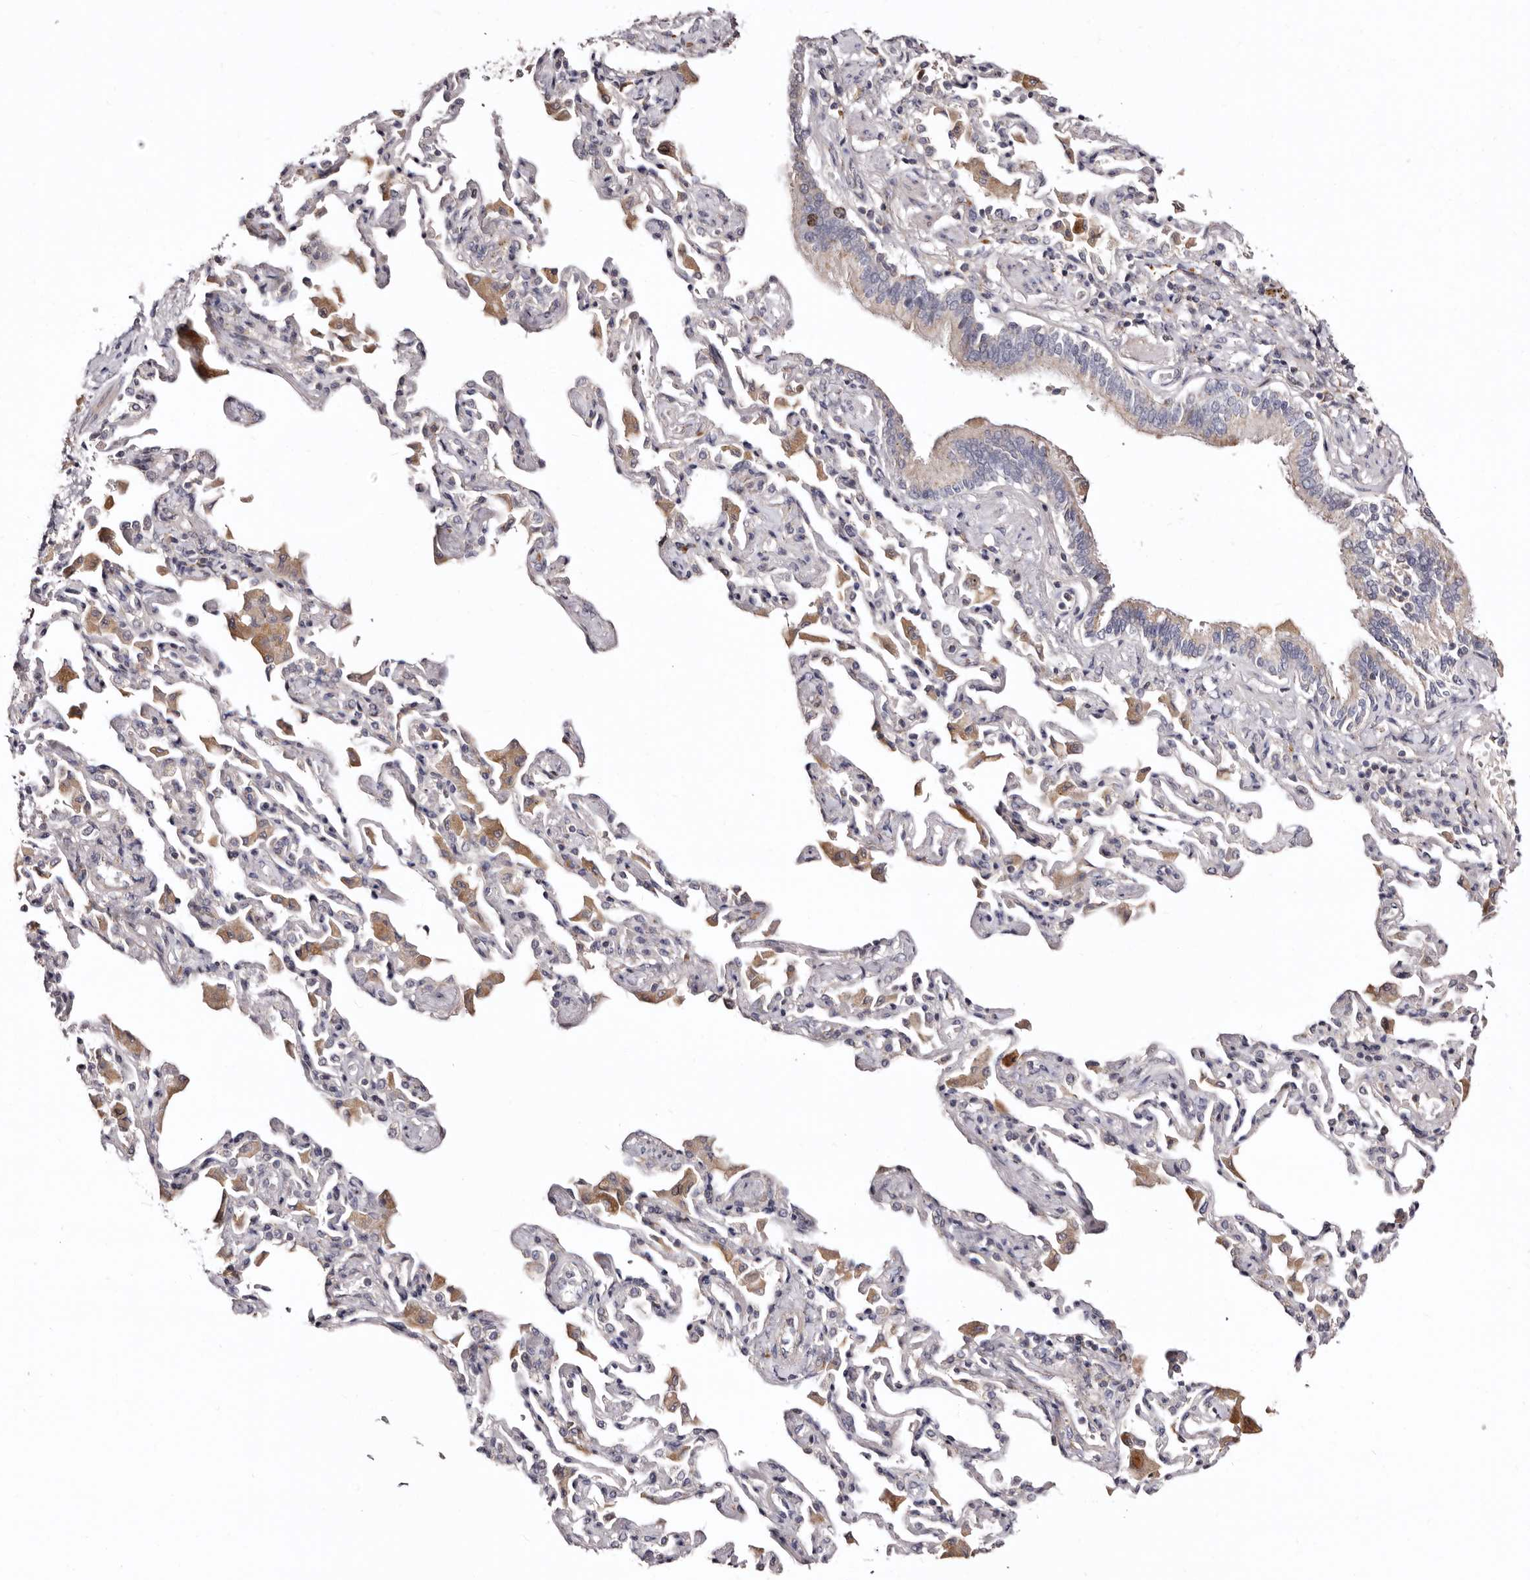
{"staining": {"intensity": "weak", "quantity": "25%-75%", "location": "cytoplasmic/membranous"}, "tissue": "bronchus", "cell_type": "Respiratory epithelial cells", "image_type": "normal", "snomed": [{"axis": "morphology", "description": "Normal tissue, NOS"}, {"axis": "morphology", "description": "Inflammation, NOS"}, {"axis": "topography", "description": "Bronchus"}, {"axis": "topography", "description": "Lung"}], "caption": "Immunohistochemistry image of unremarkable bronchus stained for a protein (brown), which displays low levels of weak cytoplasmic/membranous positivity in approximately 25%-75% of respiratory epithelial cells.", "gene": "CDCA8", "patient": {"sex": "female", "age": 46}}